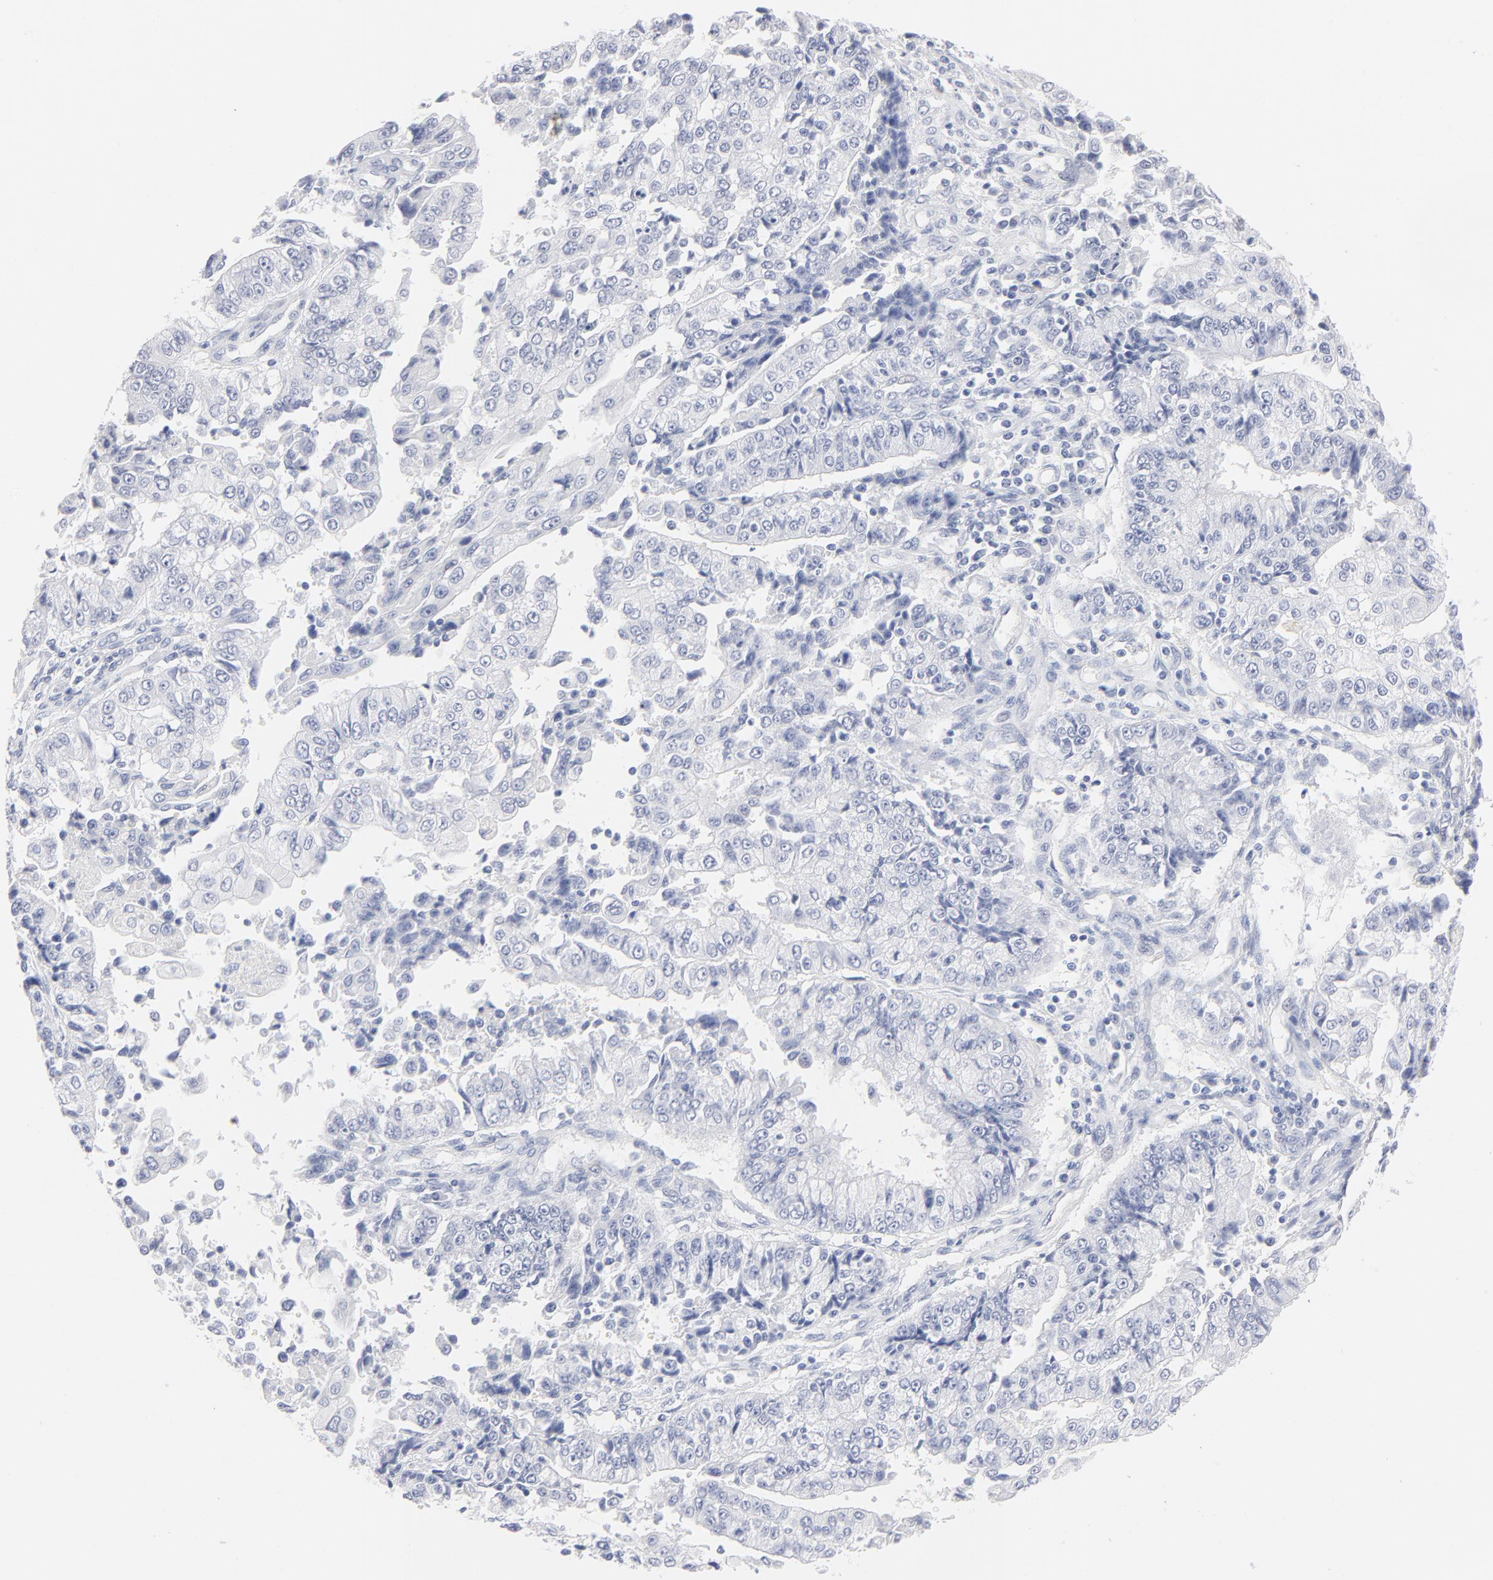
{"staining": {"intensity": "negative", "quantity": "none", "location": "none"}, "tissue": "endometrial cancer", "cell_type": "Tumor cells", "image_type": "cancer", "snomed": [{"axis": "morphology", "description": "Adenocarcinoma, NOS"}, {"axis": "topography", "description": "Endometrium"}], "caption": "High magnification brightfield microscopy of endometrial cancer (adenocarcinoma) stained with DAB (brown) and counterstained with hematoxylin (blue): tumor cells show no significant positivity.", "gene": "ONECUT1", "patient": {"sex": "female", "age": 75}}